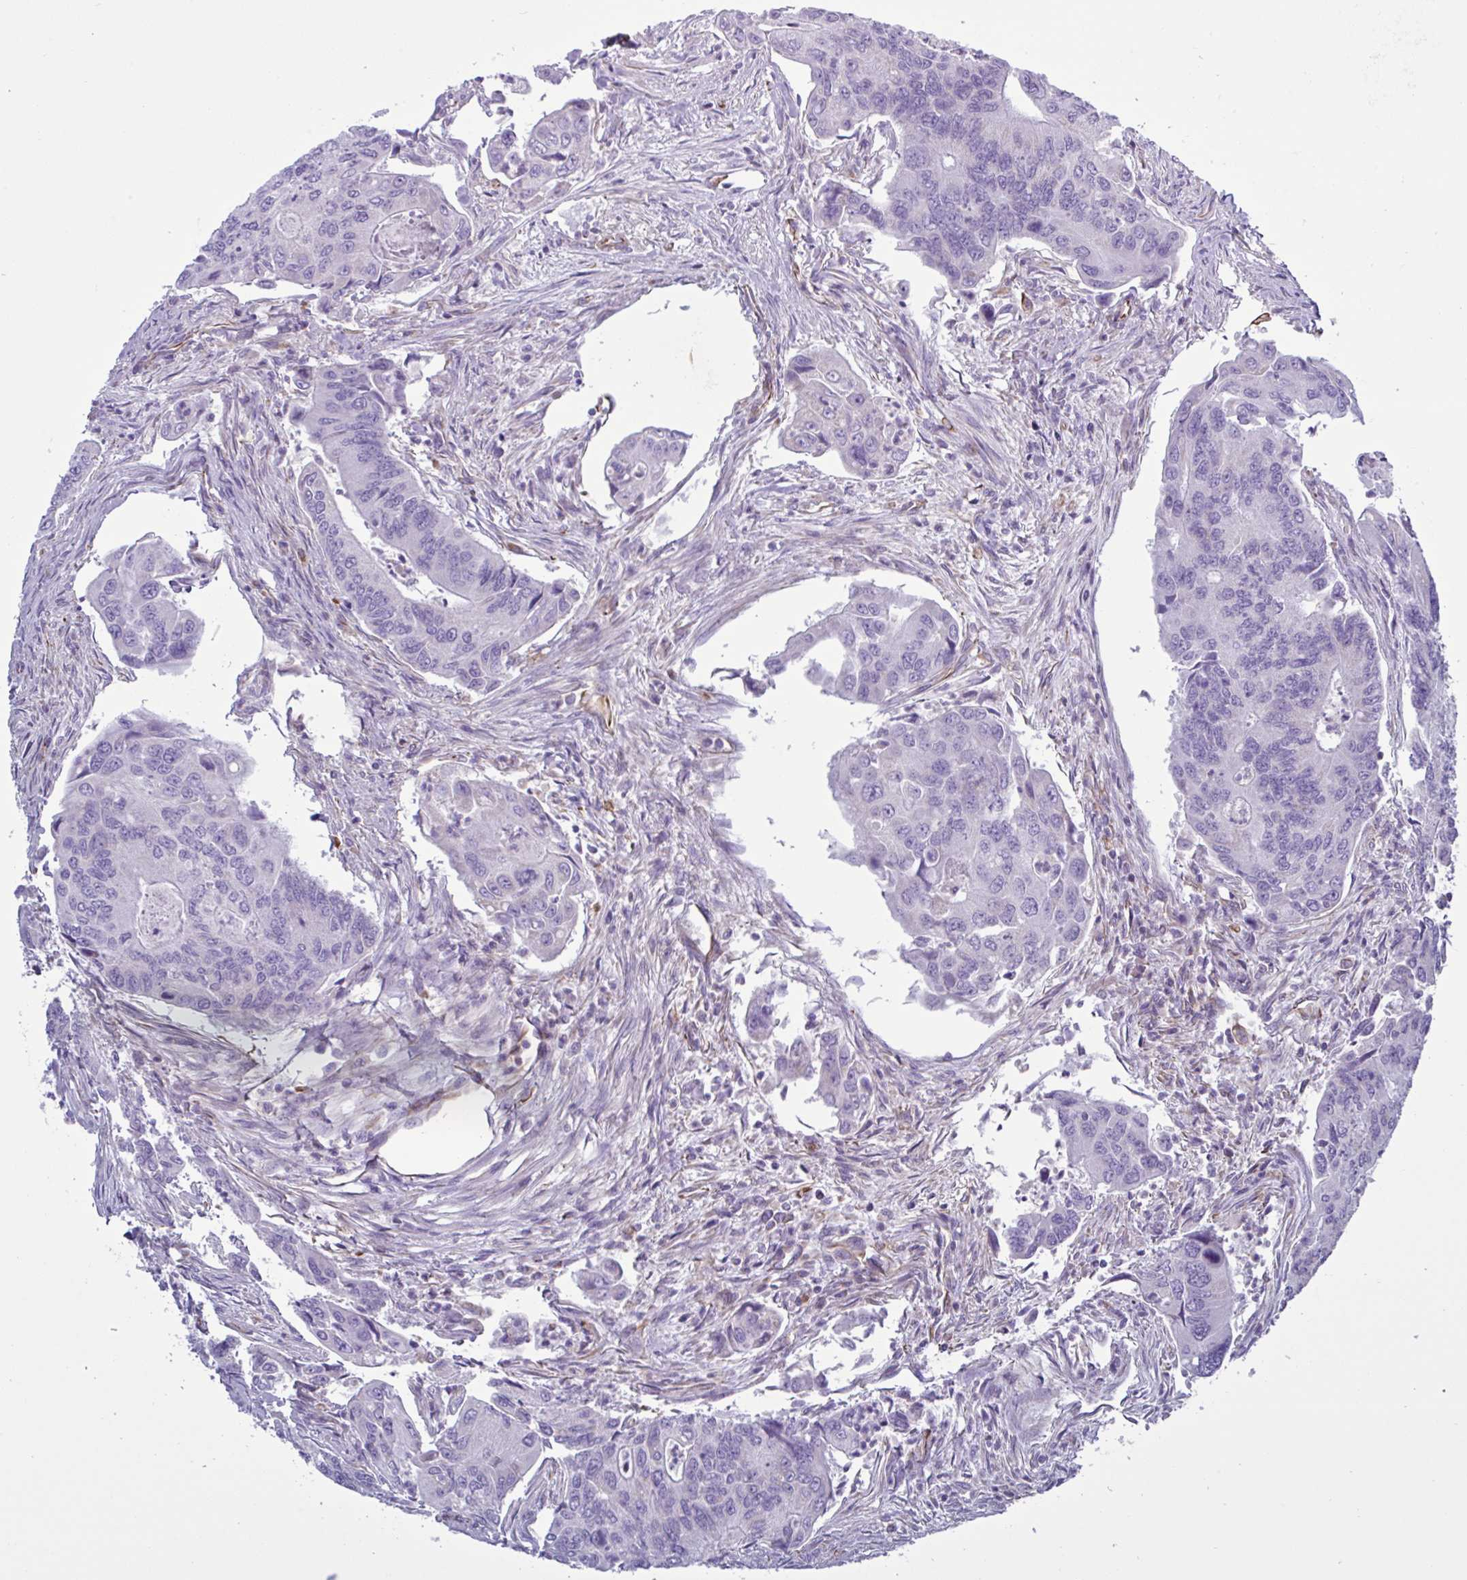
{"staining": {"intensity": "negative", "quantity": "none", "location": "none"}, "tissue": "colorectal cancer", "cell_type": "Tumor cells", "image_type": "cancer", "snomed": [{"axis": "morphology", "description": "Adenocarcinoma, NOS"}, {"axis": "topography", "description": "Colon"}], "caption": "High magnification brightfield microscopy of colorectal cancer (adenocarcinoma) stained with DAB (brown) and counterstained with hematoxylin (blue): tumor cells show no significant expression.", "gene": "TMEM86B", "patient": {"sex": "female", "age": 67}}